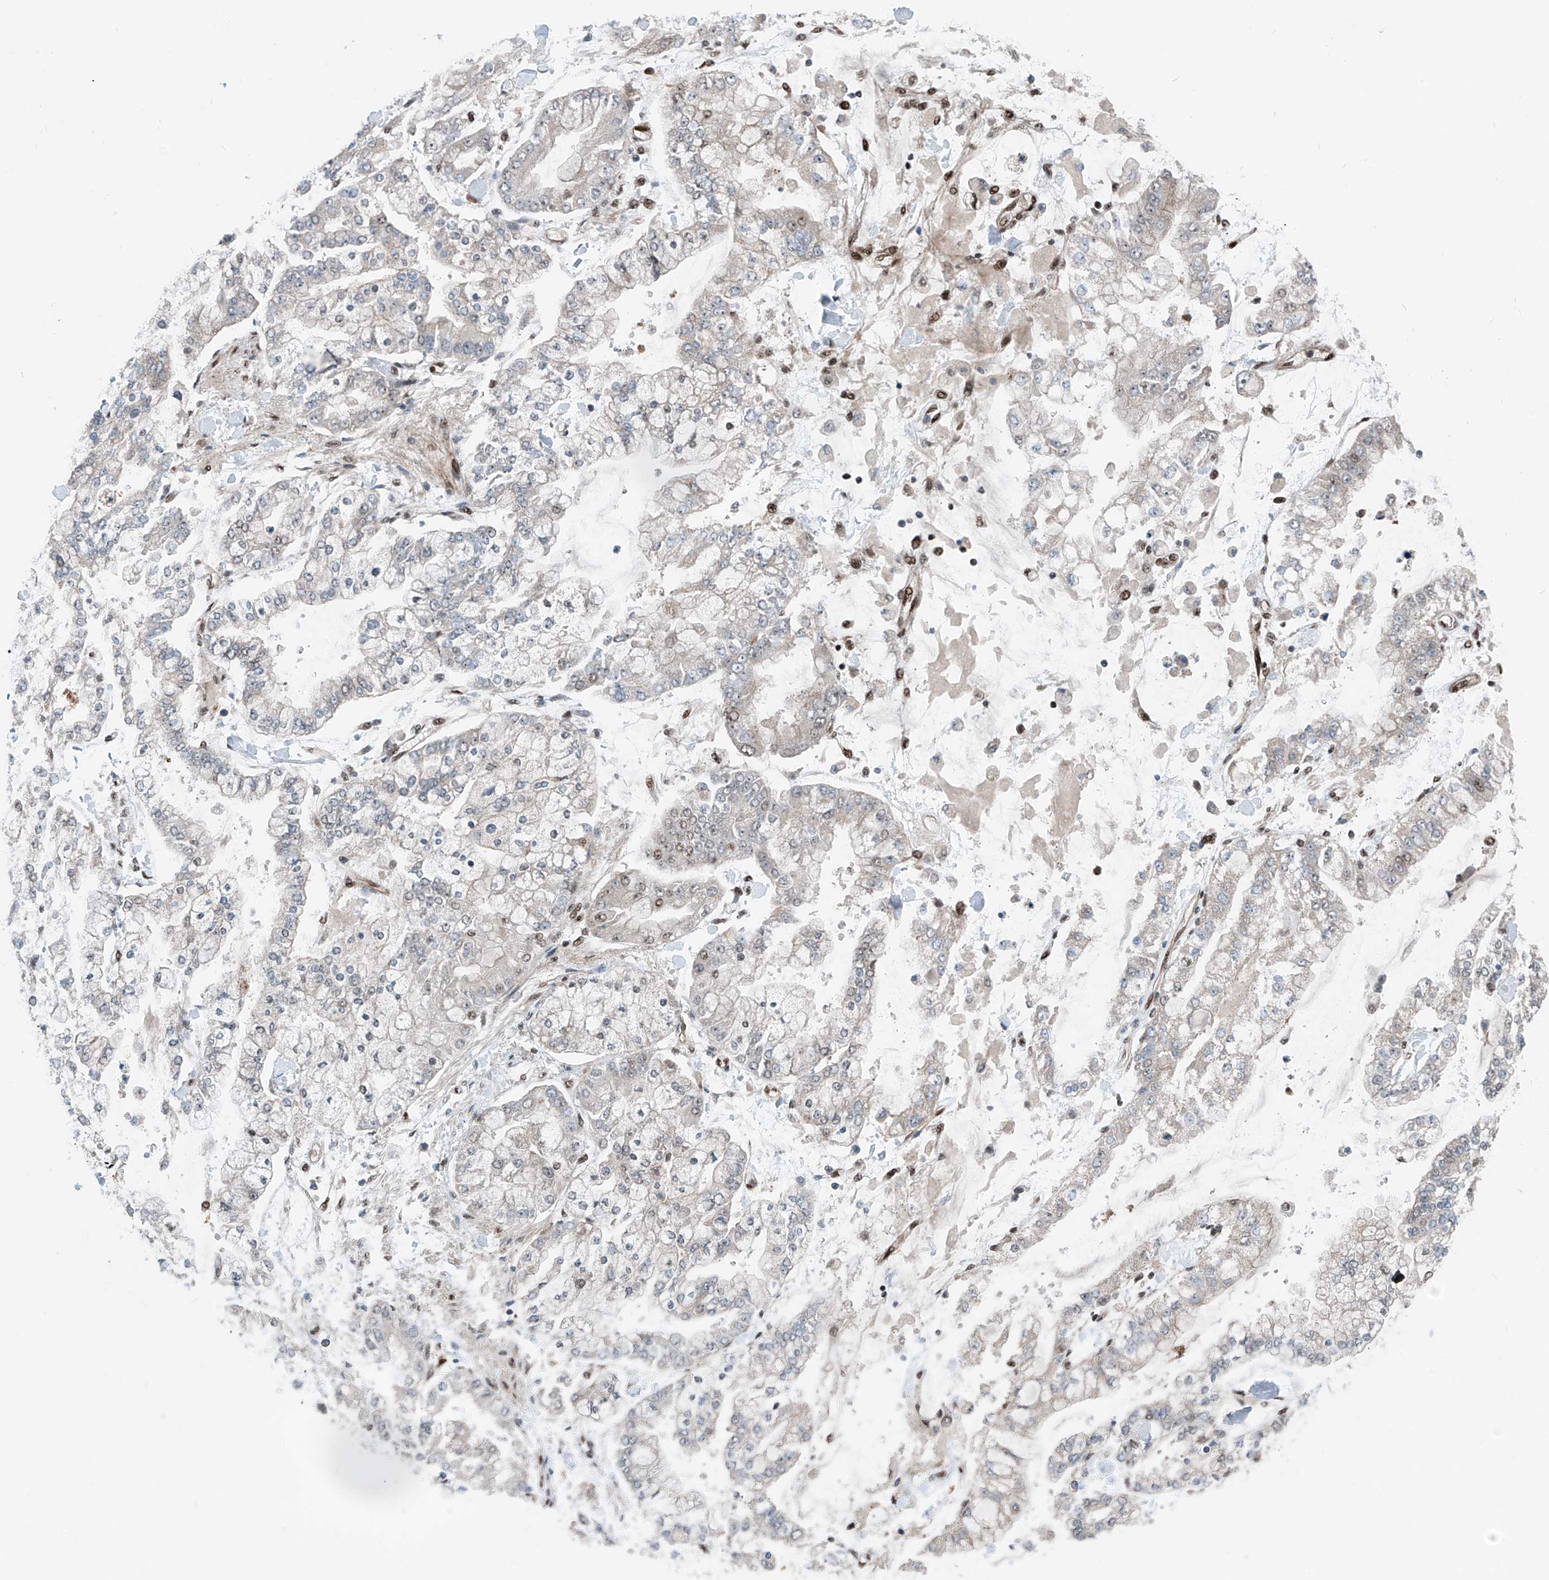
{"staining": {"intensity": "negative", "quantity": "none", "location": "none"}, "tissue": "stomach cancer", "cell_type": "Tumor cells", "image_type": "cancer", "snomed": [{"axis": "morphology", "description": "Normal tissue, NOS"}, {"axis": "morphology", "description": "Adenocarcinoma, NOS"}, {"axis": "topography", "description": "Stomach, upper"}, {"axis": "topography", "description": "Stomach"}], "caption": "The image reveals no staining of tumor cells in stomach cancer. Brightfield microscopy of immunohistochemistry (IHC) stained with DAB (3,3'-diaminobenzidine) (brown) and hematoxylin (blue), captured at high magnification.", "gene": "RBP7", "patient": {"sex": "male", "age": 76}}